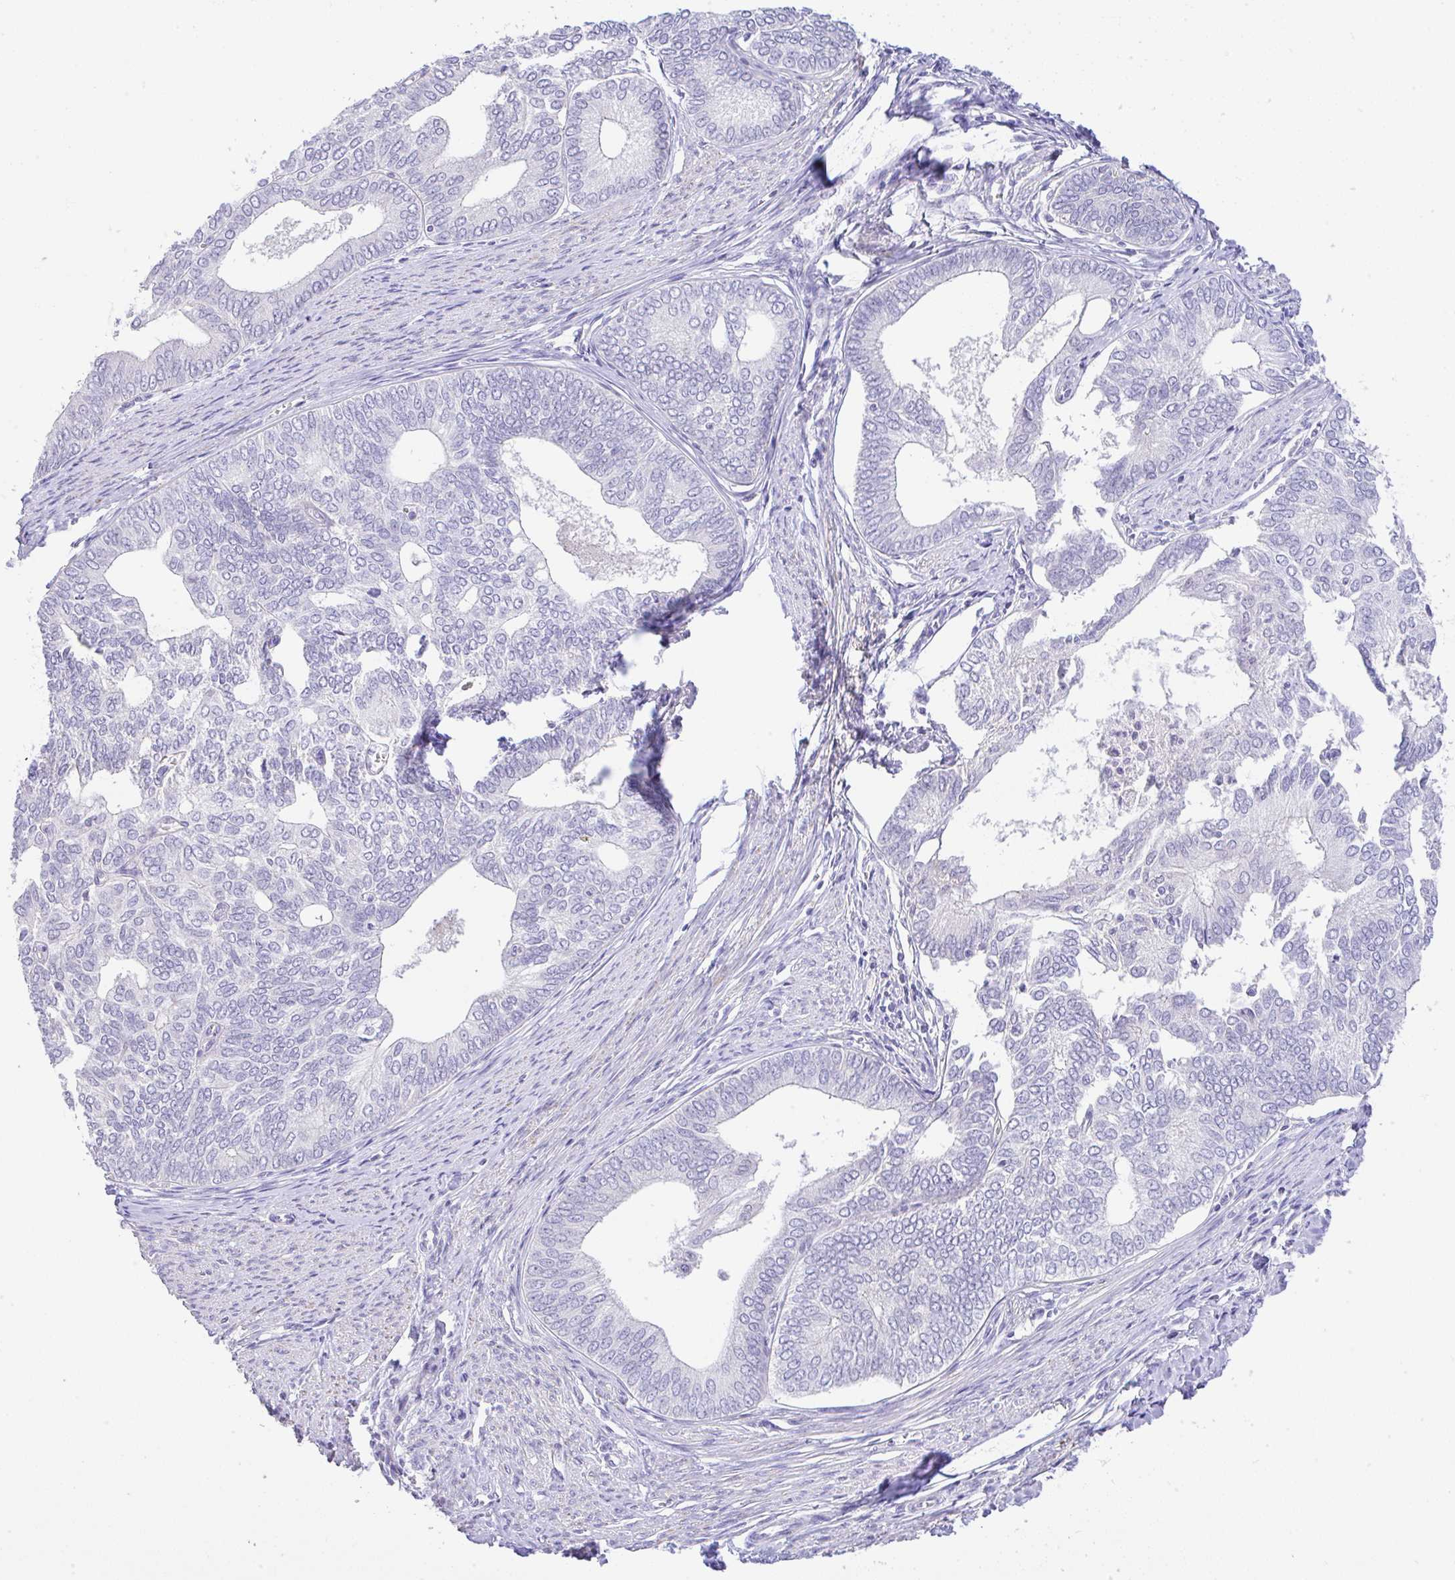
{"staining": {"intensity": "negative", "quantity": "none", "location": "none"}, "tissue": "endometrial cancer", "cell_type": "Tumor cells", "image_type": "cancer", "snomed": [{"axis": "morphology", "description": "Adenocarcinoma, NOS"}, {"axis": "topography", "description": "Endometrium"}], "caption": "Micrograph shows no protein positivity in tumor cells of endometrial cancer tissue.", "gene": "CTU1", "patient": {"sex": "female", "age": 75}}